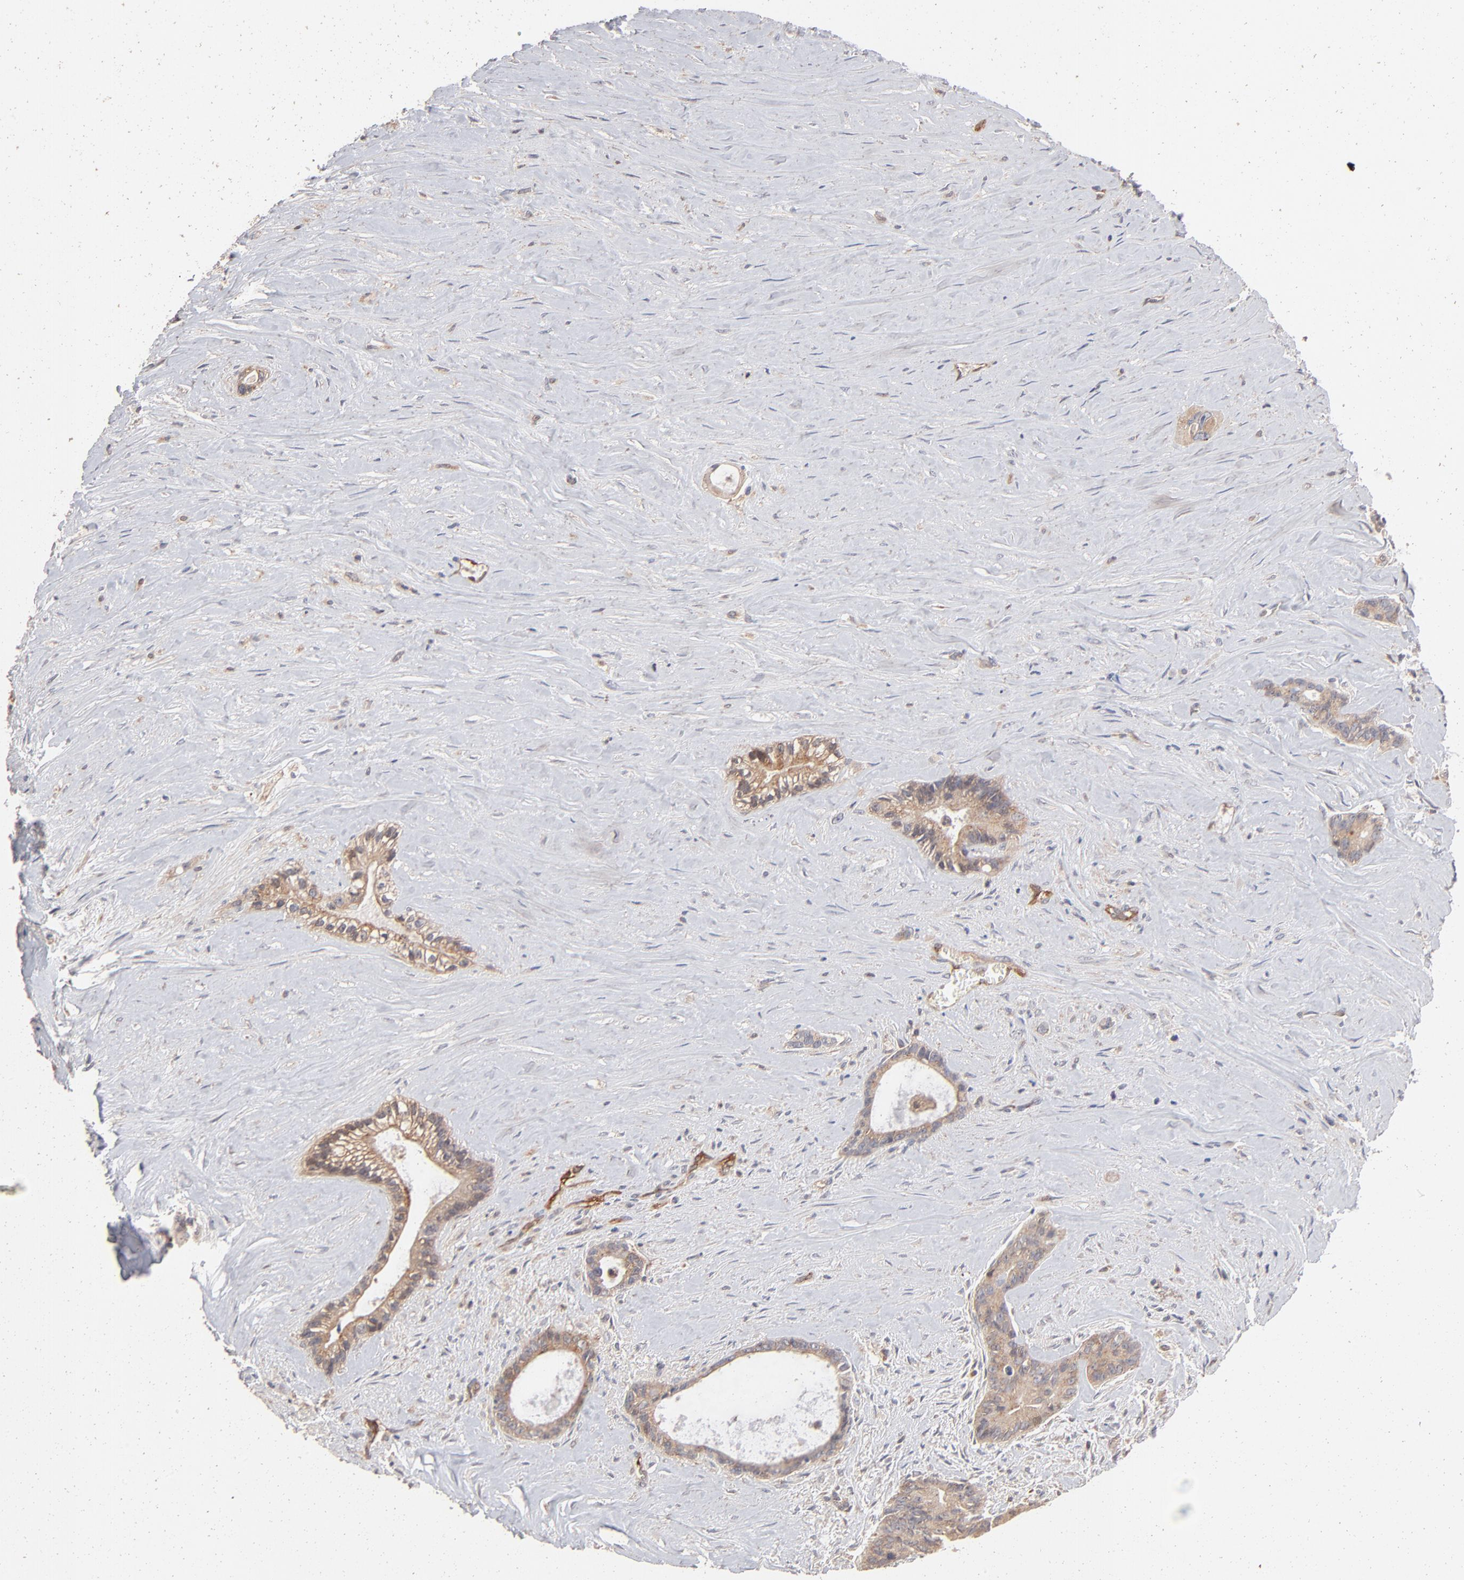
{"staining": {"intensity": "weak", "quantity": ">75%", "location": "cytoplasmic/membranous"}, "tissue": "liver cancer", "cell_type": "Tumor cells", "image_type": "cancer", "snomed": [{"axis": "morphology", "description": "Cholangiocarcinoma"}, {"axis": "topography", "description": "Liver"}], "caption": "Cholangiocarcinoma (liver) stained with a brown dye displays weak cytoplasmic/membranous positive positivity in approximately >75% of tumor cells.", "gene": "IVNS1ABP", "patient": {"sex": "female", "age": 55}}